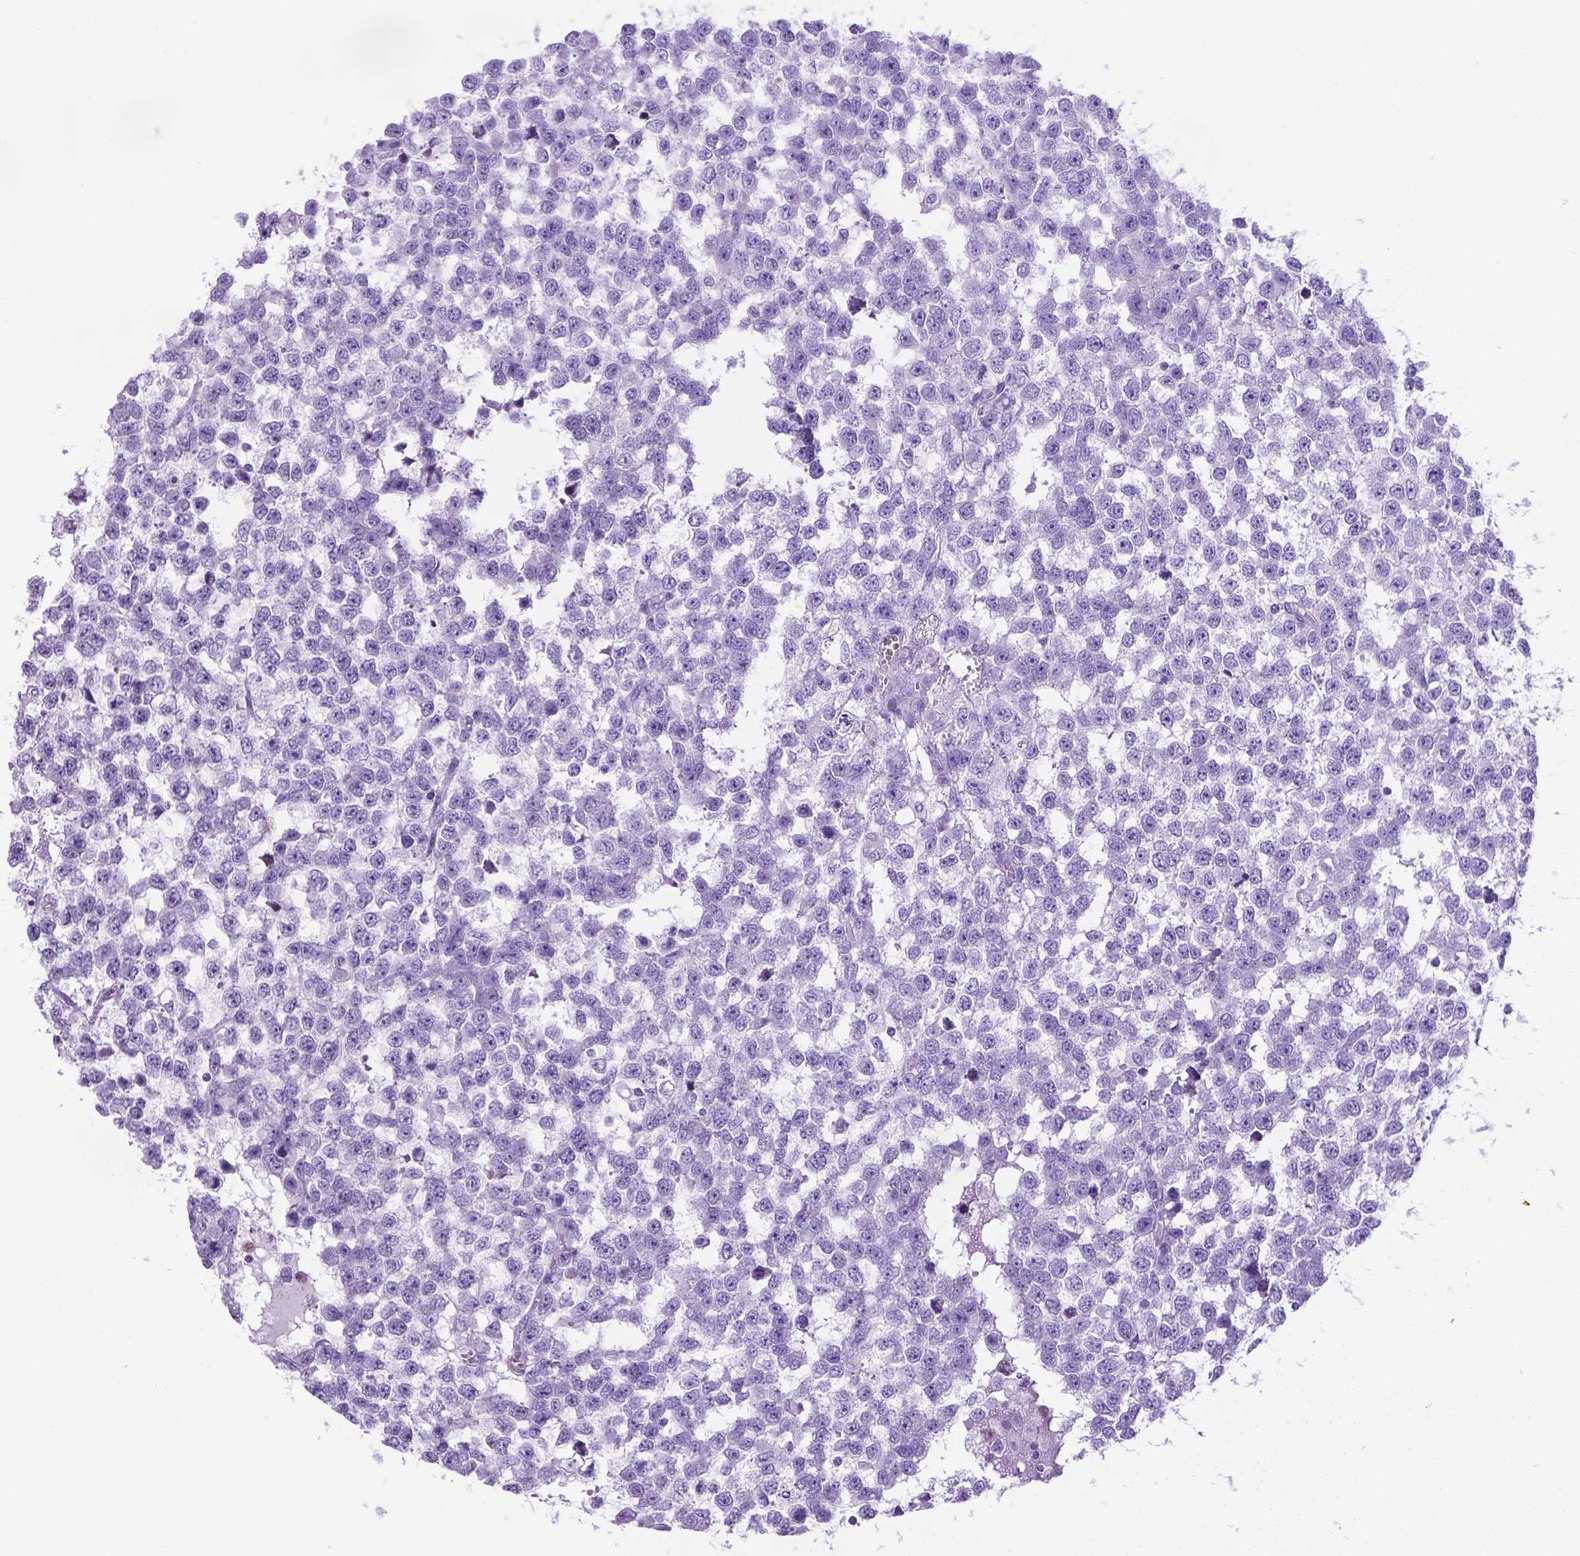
{"staining": {"intensity": "negative", "quantity": "none", "location": "none"}, "tissue": "testis cancer", "cell_type": "Tumor cells", "image_type": "cancer", "snomed": [{"axis": "morphology", "description": "Normal tissue, NOS"}, {"axis": "morphology", "description": "Seminoma, NOS"}, {"axis": "topography", "description": "Testis"}, {"axis": "topography", "description": "Epididymis"}], "caption": "Immunohistochemistry of testis cancer (seminoma) shows no staining in tumor cells. (Stains: DAB (3,3'-diaminobenzidine) immunohistochemistry with hematoxylin counter stain, Microscopy: brightfield microscopy at high magnification).", "gene": "C17orf107", "patient": {"sex": "male", "age": 34}}